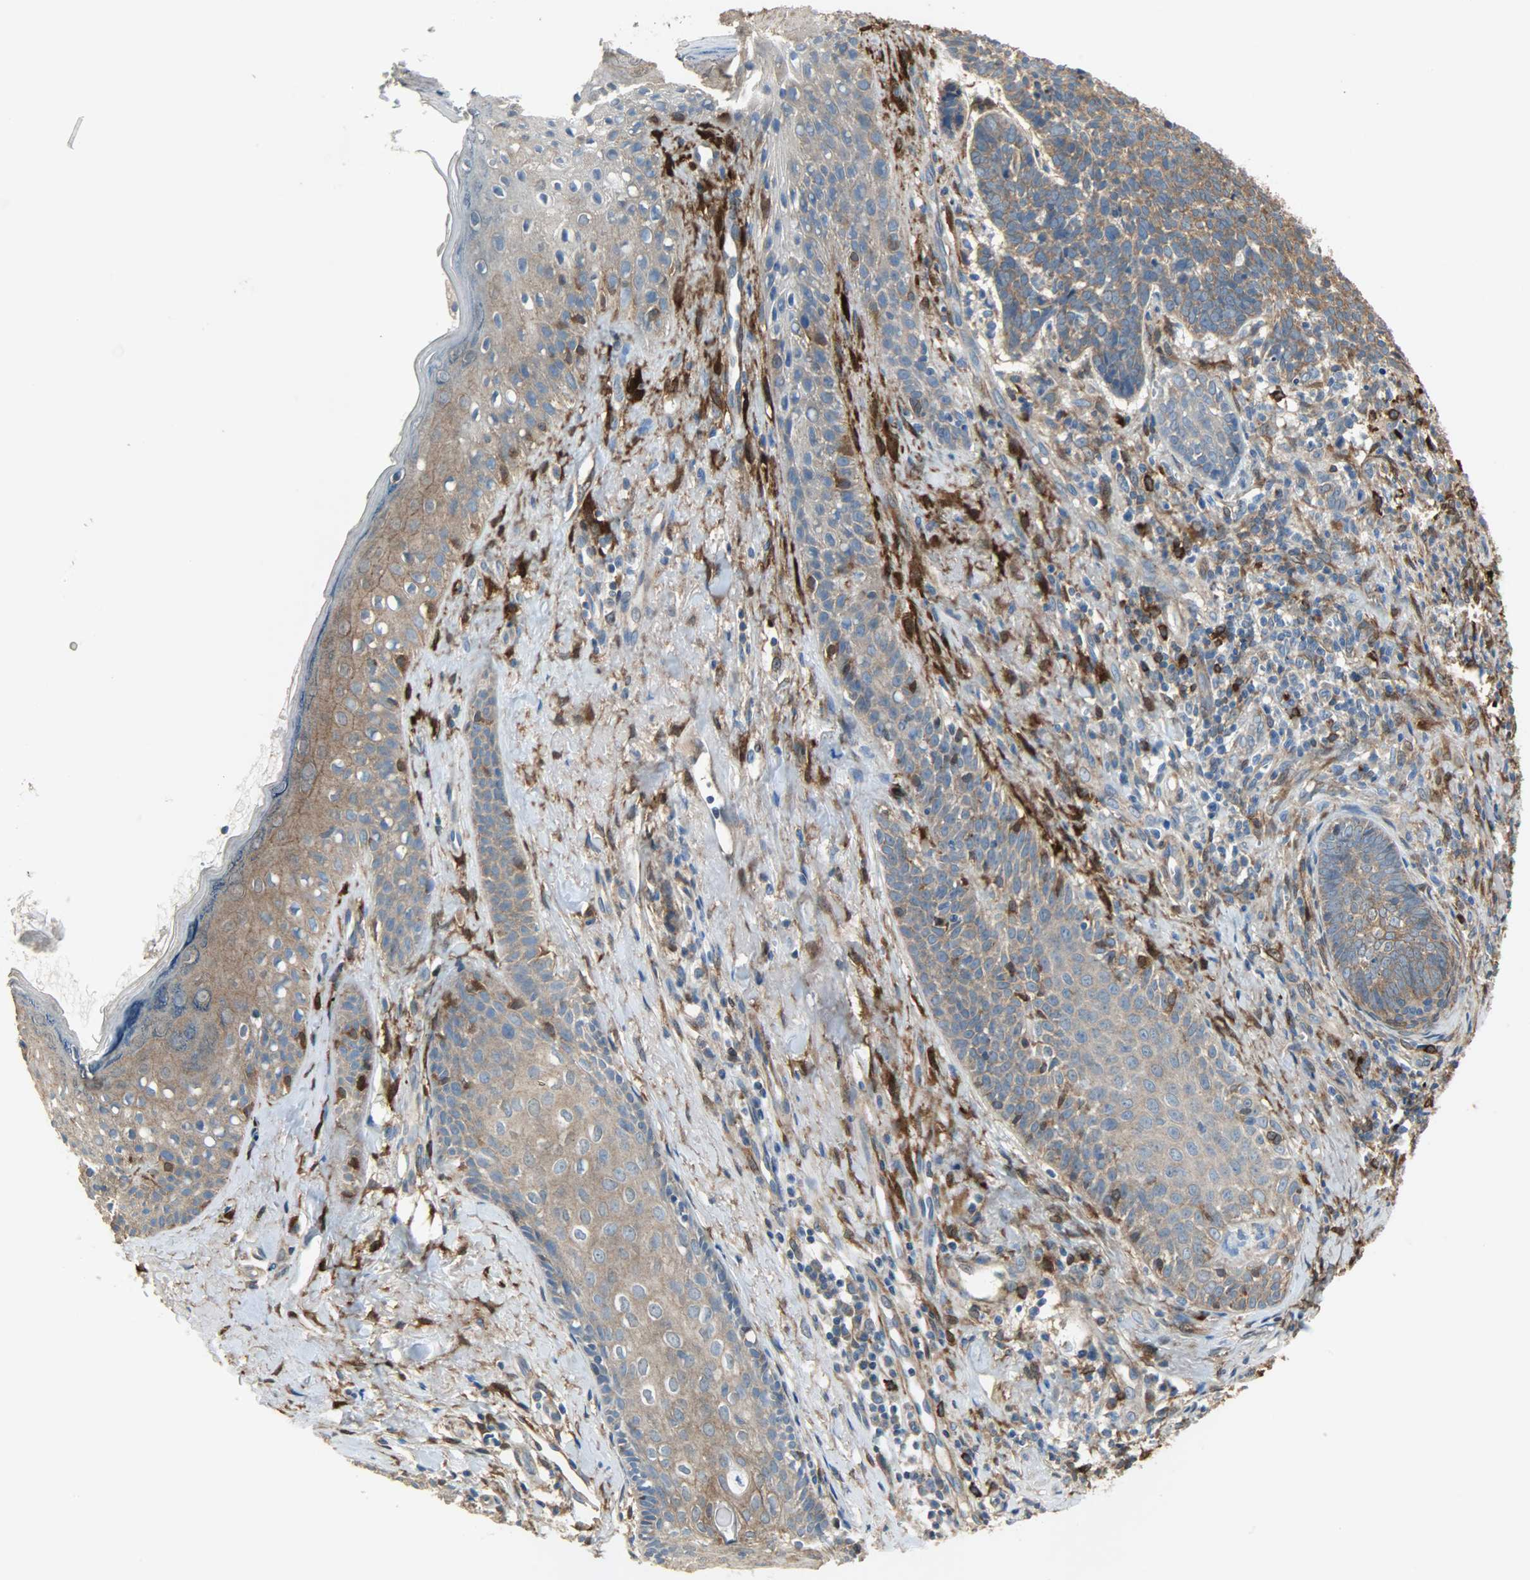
{"staining": {"intensity": "strong", "quantity": ">75%", "location": "cytoplasmic/membranous"}, "tissue": "skin cancer", "cell_type": "Tumor cells", "image_type": "cancer", "snomed": [{"axis": "morphology", "description": "Basal cell carcinoma"}, {"axis": "topography", "description": "Skin"}], "caption": "Skin cancer (basal cell carcinoma) stained for a protein displays strong cytoplasmic/membranous positivity in tumor cells.", "gene": "C1orf198", "patient": {"sex": "male", "age": 84}}